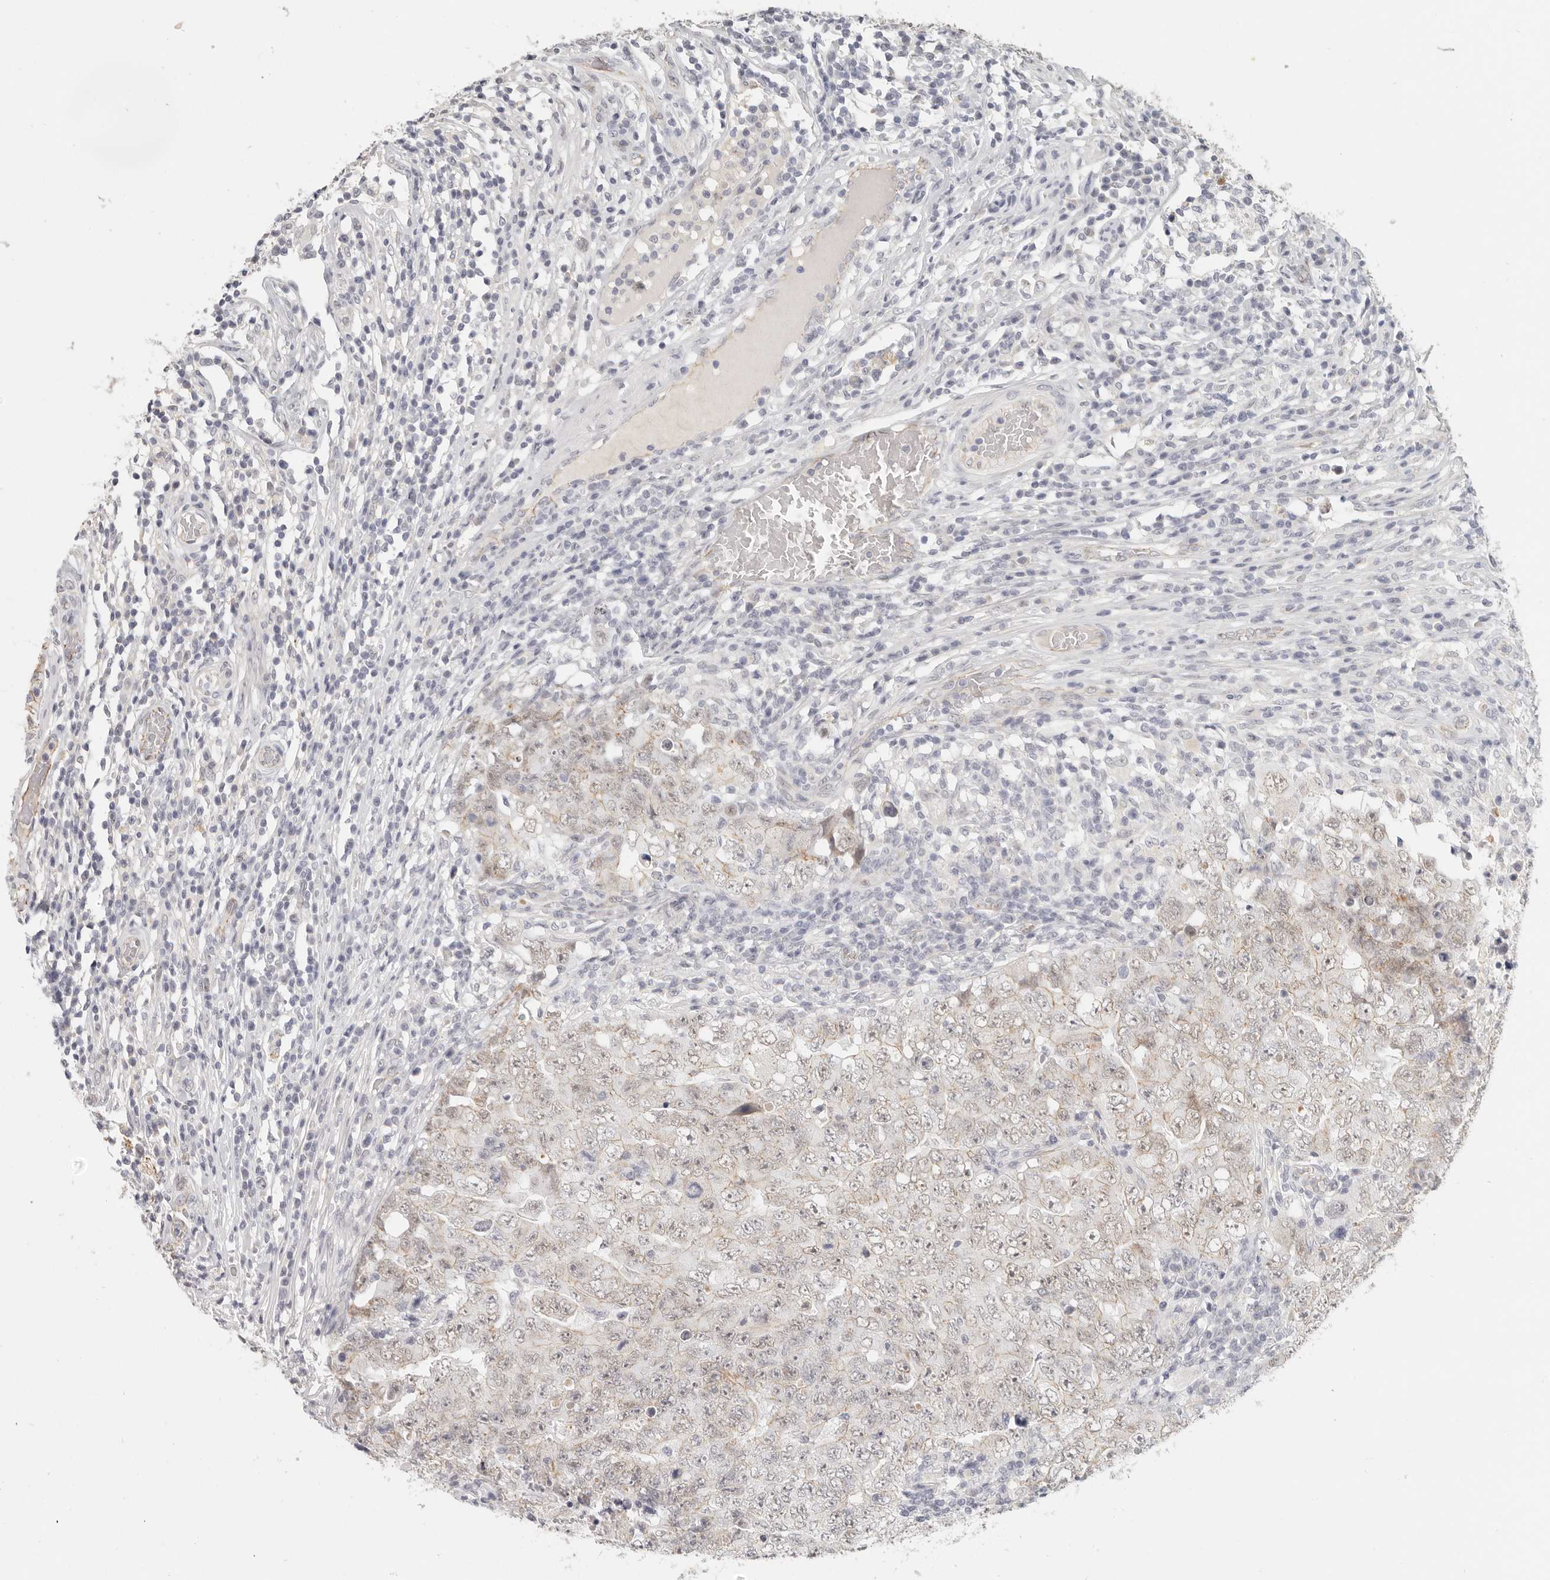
{"staining": {"intensity": "weak", "quantity": "25%-75%", "location": "cytoplasmic/membranous"}, "tissue": "testis cancer", "cell_type": "Tumor cells", "image_type": "cancer", "snomed": [{"axis": "morphology", "description": "Carcinoma, Embryonal, NOS"}, {"axis": "topography", "description": "Testis"}], "caption": "Immunohistochemical staining of embryonal carcinoma (testis) demonstrates low levels of weak cytoplasmic/membranous staining in approximately 25%-75% of tumor cells.", "gene": "ANXA9", "patient": {"sex": "male", "age": 26}}